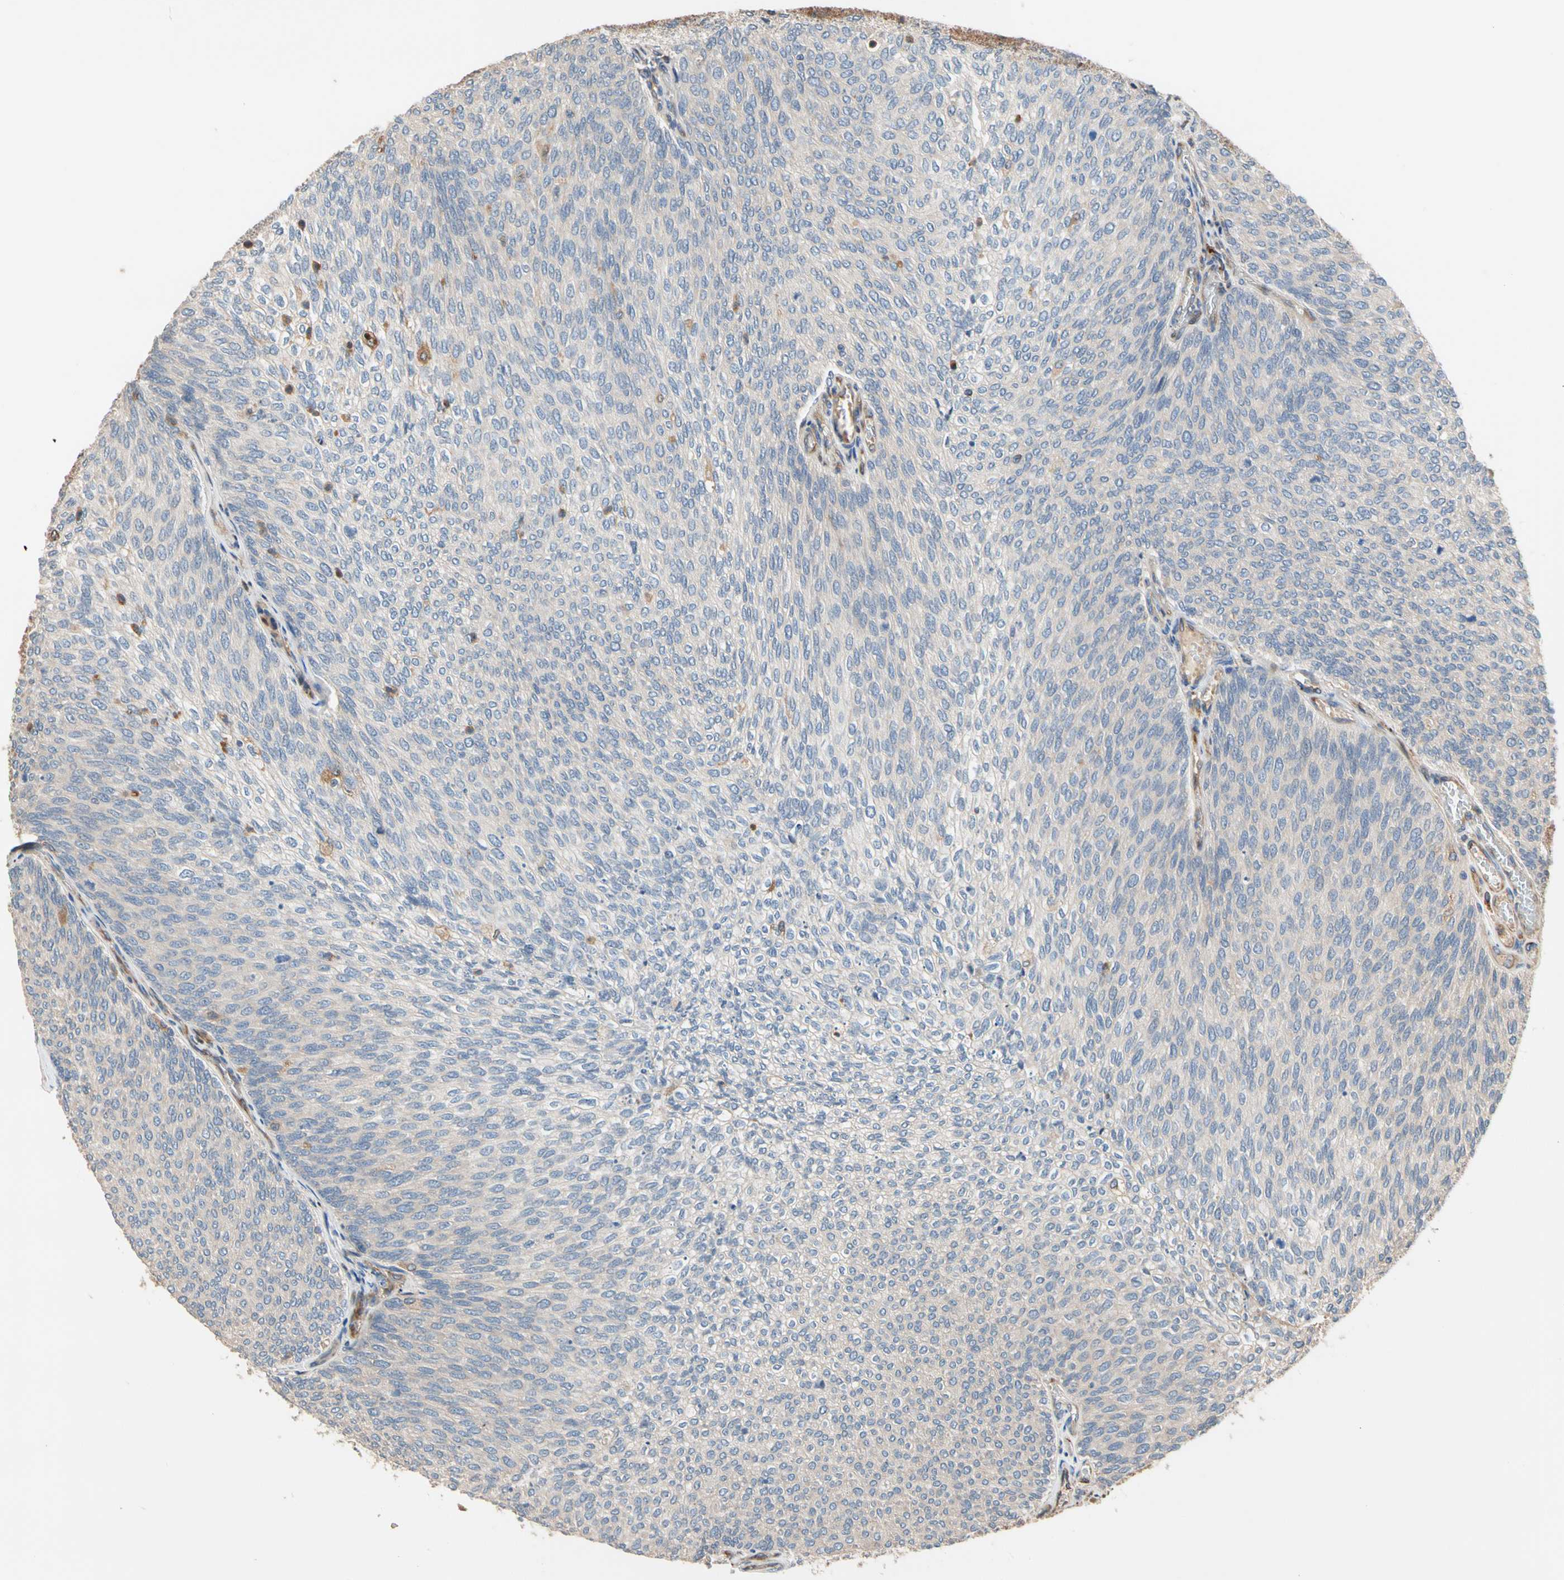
{"staining": {"intensity": "negative", "quantity": "none", "location": "none"}, "tissue": "urothelial cancer", "cell_type": "Tumor cells", "image_type": "cancer", "snomed": [{"axis": "morphology", "description": "Urothelial carcinoma, Low grade"}, {"axis": "topography", "description": "Urinary bladder"}], "caption": "Urothelial cancer was stained to show a protein in brown. There is no significant expression in tumor cells. Brightfield microscopy of IHC stained with DAB (3,3'-diaminobenzidine) (brown) and hematoxylin (blue), captured at high magnification.", "gene": "FGD6", "patient": {"sex": "female", "age": 79}}